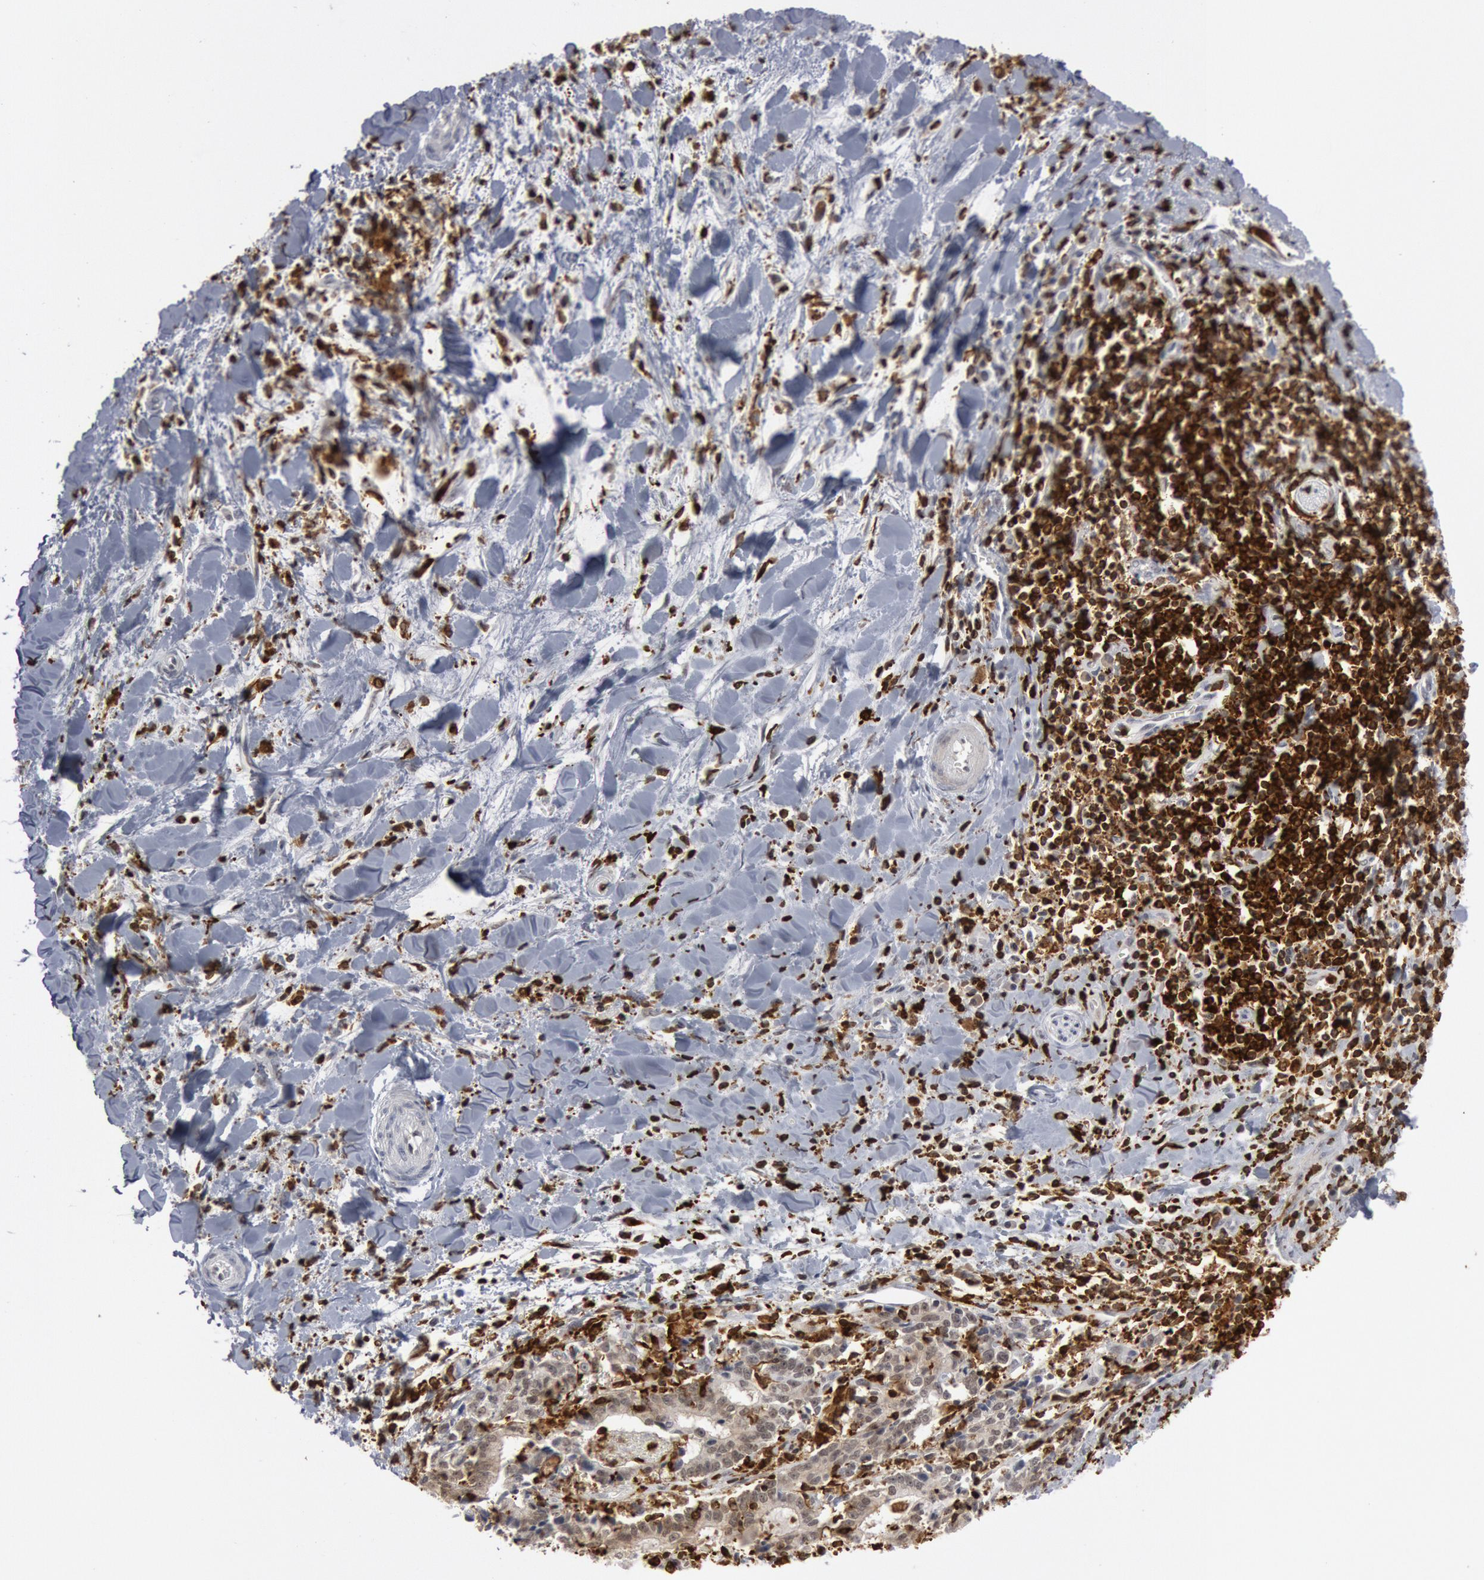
{"staining": {"intensity": "weak", "quantity": "25%-75%", "location": "nuclear"}, "tissue": "liver cancer", "cell_type": "Tumor cells", "image_type": "cancer", "snomed": [{"axis": "morphology", "description": "Cholangiocarcinoma"}, {"axis": "topography", "description": "Liver"}], "caption": "Cholangiocarcinoma (liver) tissue reveals weak nuclear positivity in approximately 25%-75% of tumor cells The staining is performed using DAB brown chromogen to label protein expression. The nuclei are counter-stained blue using hematoxylin.", "gene": "PTPN6", "patient": {"sex": "male", "age": 57}}